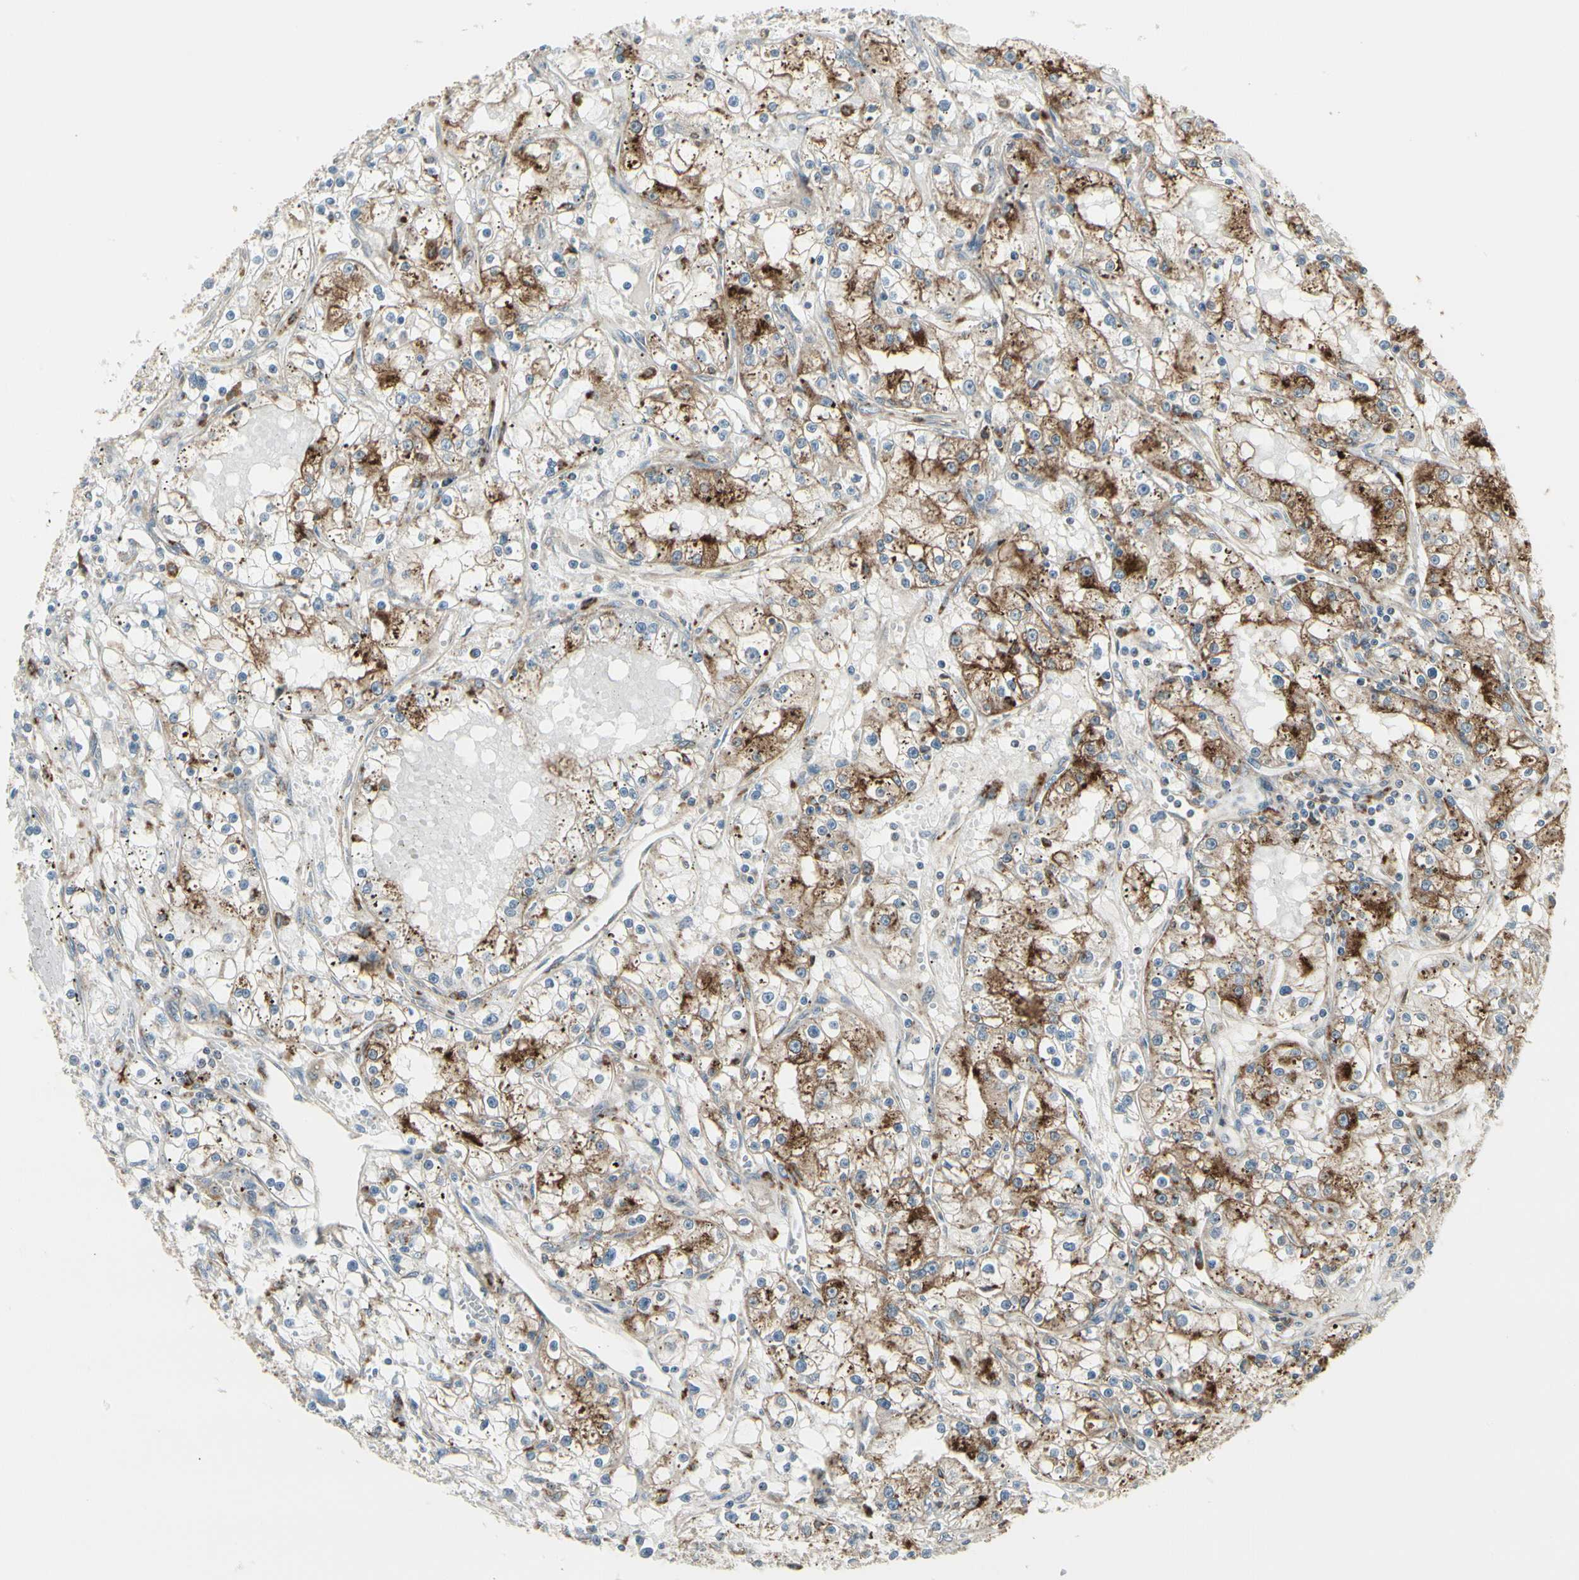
{"staining": {"intensity": "strong", "quantity": "25%-75%", "location": "cytoplasmic/membranous"}, "tissue": "renal cancer", "cell_type": "Tumor cells", "image_type": "cancer", "snomed": [{"axis": "morphology", "description": "Adenocarcinoma, NOS"}, {"axis": "topography", "description": "Kidney"}], "caption": "Brown immunohistochemical staining in renal adenocarcinoma displays strong cytoplasmic/membranous staining in about 25%-75% of tumor cells. (DAB (3,3'-diaminobenzidine) = brown stain, brightfield microscopy at high magnification).", "gene": "ATP6V1B2", "patient": {"sex": "male", "age": 56}}